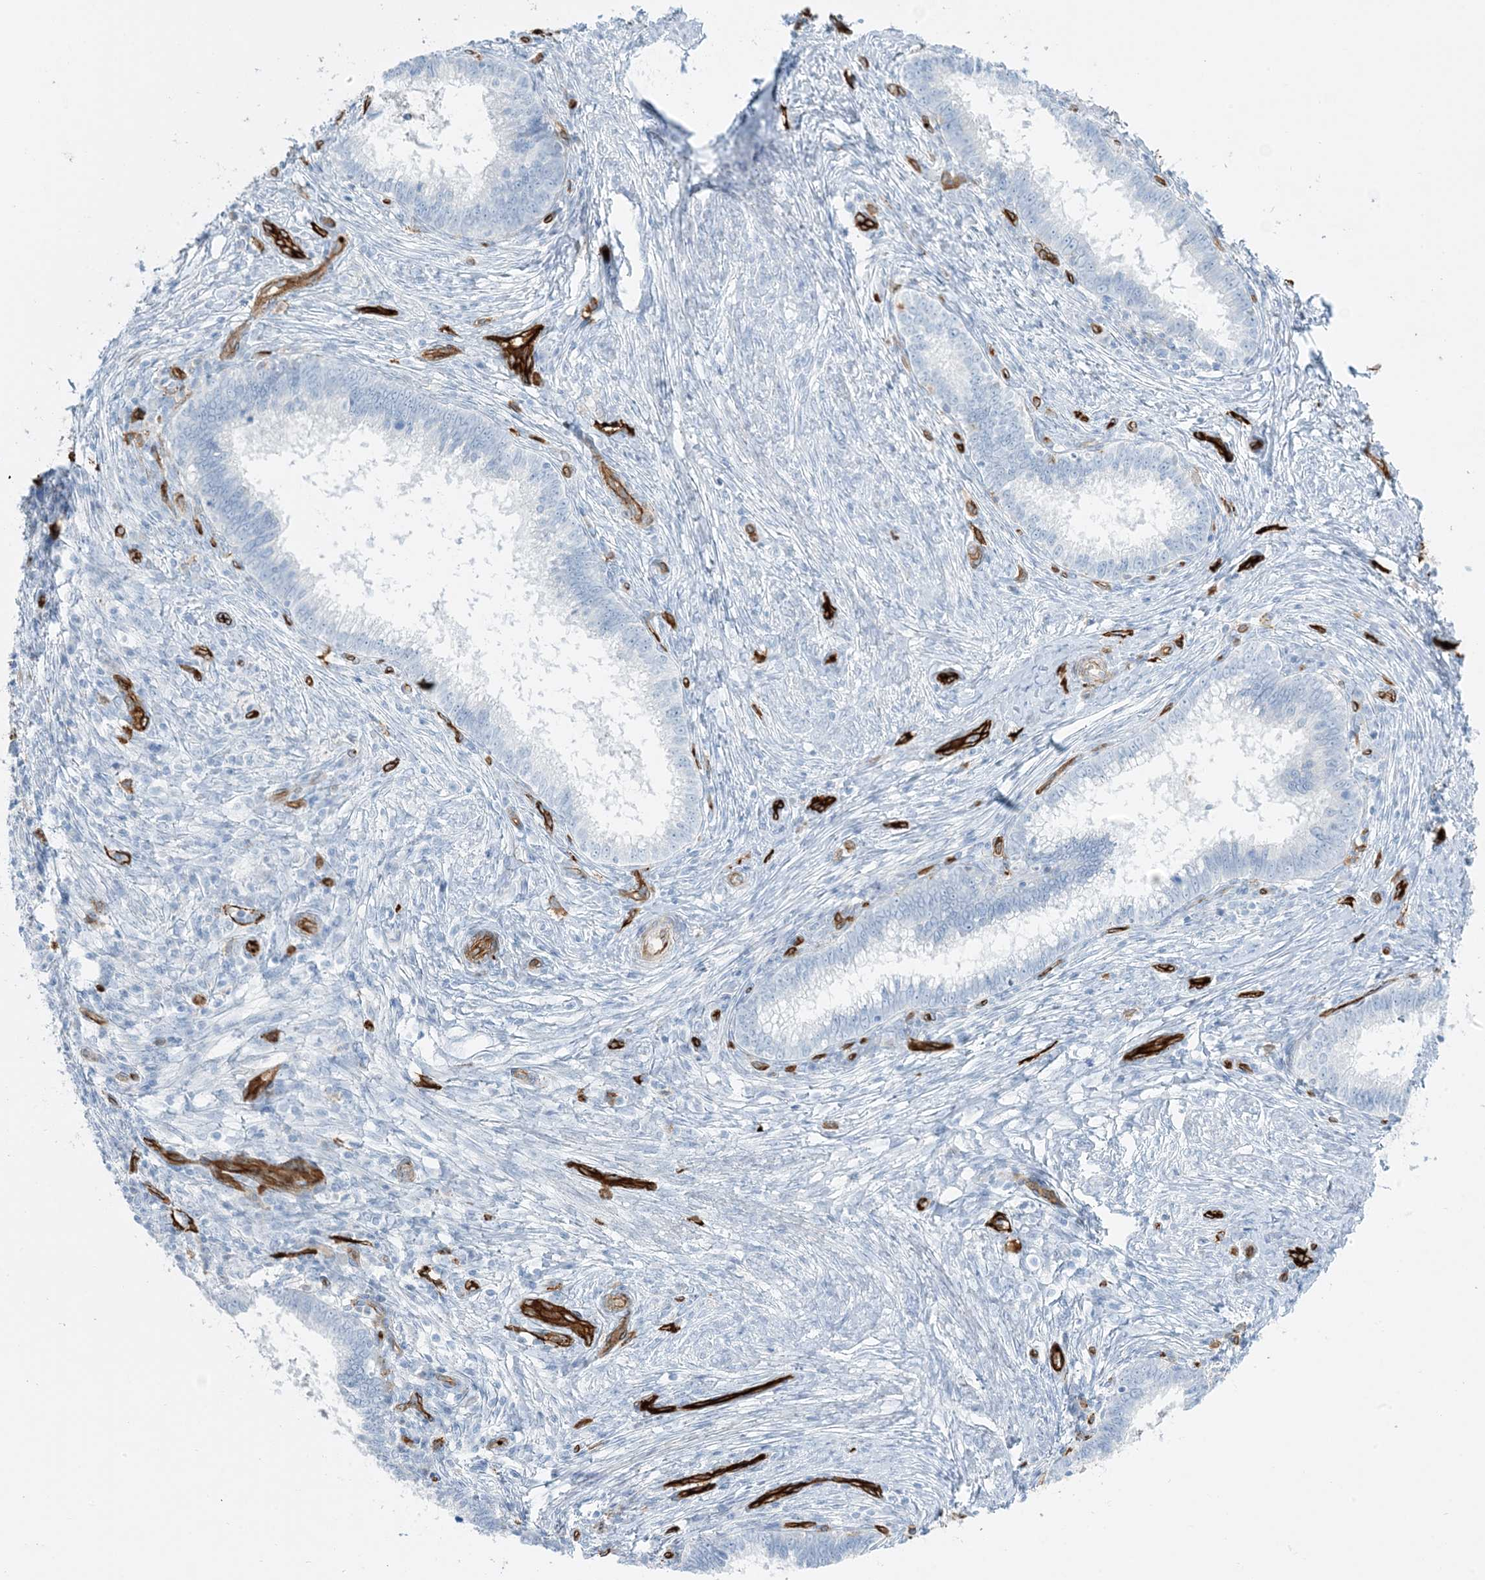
{"staining": {"intensity": "negative", "quantity": "none", "location": "none"}, "tissue": "cervical cancer", "cell_type": "Tumor cells", "image_type": "cancer", "snomed": [{"axis": "morphology", "description": "Adenocarcinoma, NOS"}, {"axis": "topography", "description": "Cervix"}], "caption": "Tumor cells are negative for brown protein staining in cervical cancer.", "gene": "EPS8L3", "patient": {"sex": "female", "age": 36}}